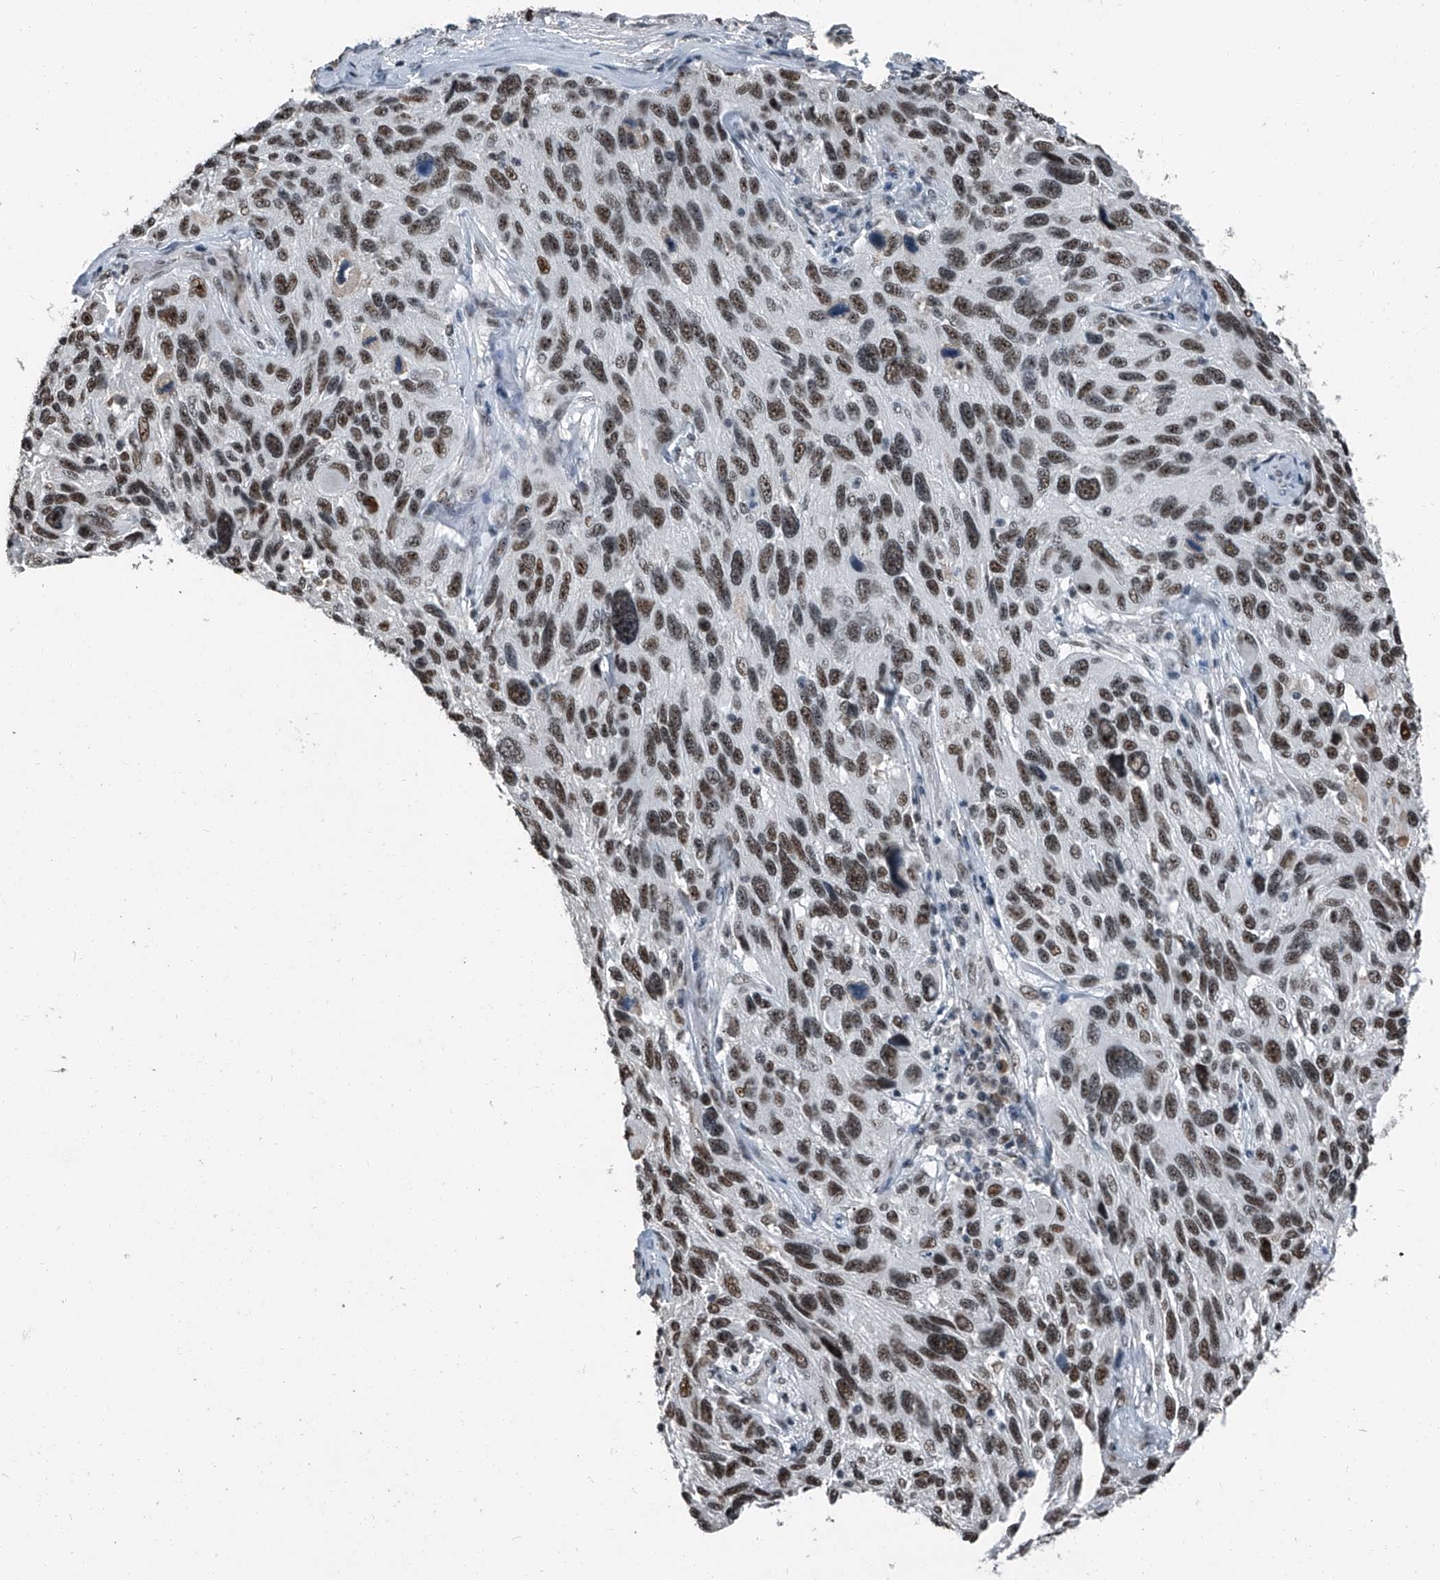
{"staining": {"intensity": "moderate", "quantity": ">75%", "location": "nuclear"}, "tissue": "melanoma", "cell_type": "Tumor cells", "image_type": "cancer", "snomed": [{"axis": "morphology", "description": "Malignant melanoma, NOS"}, {"axis": "topography", "description": "Skin"}], "caption": "The photomicrograph exhibits immunohistochemical staining of malignant melanoma. There is moderate nuclear positivity is identified in about >75% of tumor cells.", "gene": "TCOF1", "patient": {"sex": "male", "age": 53}}